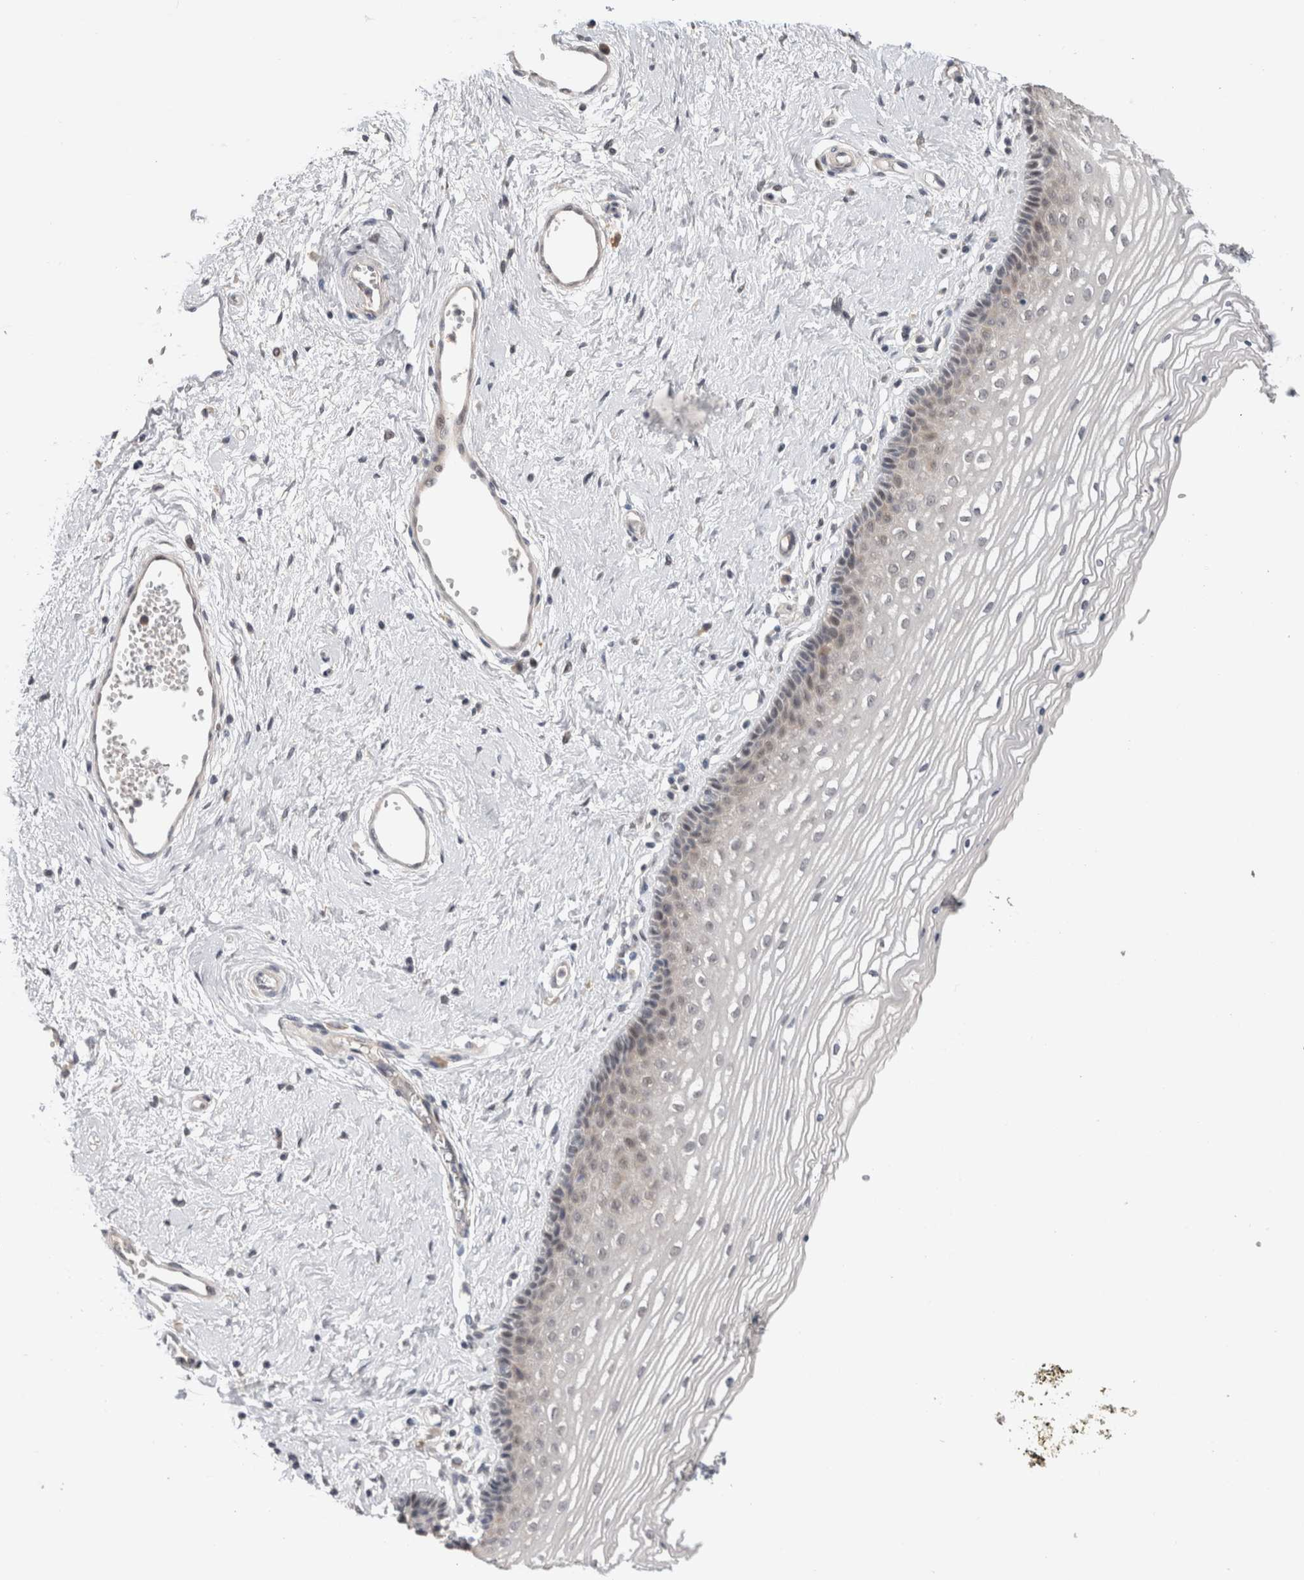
{"staining": {"intensity": "weak", "quantity": "<25%", "location": "cytoplasmic/membranous"}, "tissue": "vagina", "cell_type": "Squamous epithelial cells", "image_type": "normal", "snomed": [{"axis": "morphology", "description": "Normal tissue, NOS"}, {"axis": "topography", "description": "Vagina"}], "caption": "High power microscopy histopathology image of an IHC image of benign vagina, revealing no significant expression in squamous epithelial cells. The staining was performed using DAB to visualize the protein expression in brown, while the nuclei were stained in blue with hematoxylin (Magnification: 20x).", "gene": "CRYBG1", "patient": {"sex": "female", "age": 46}}